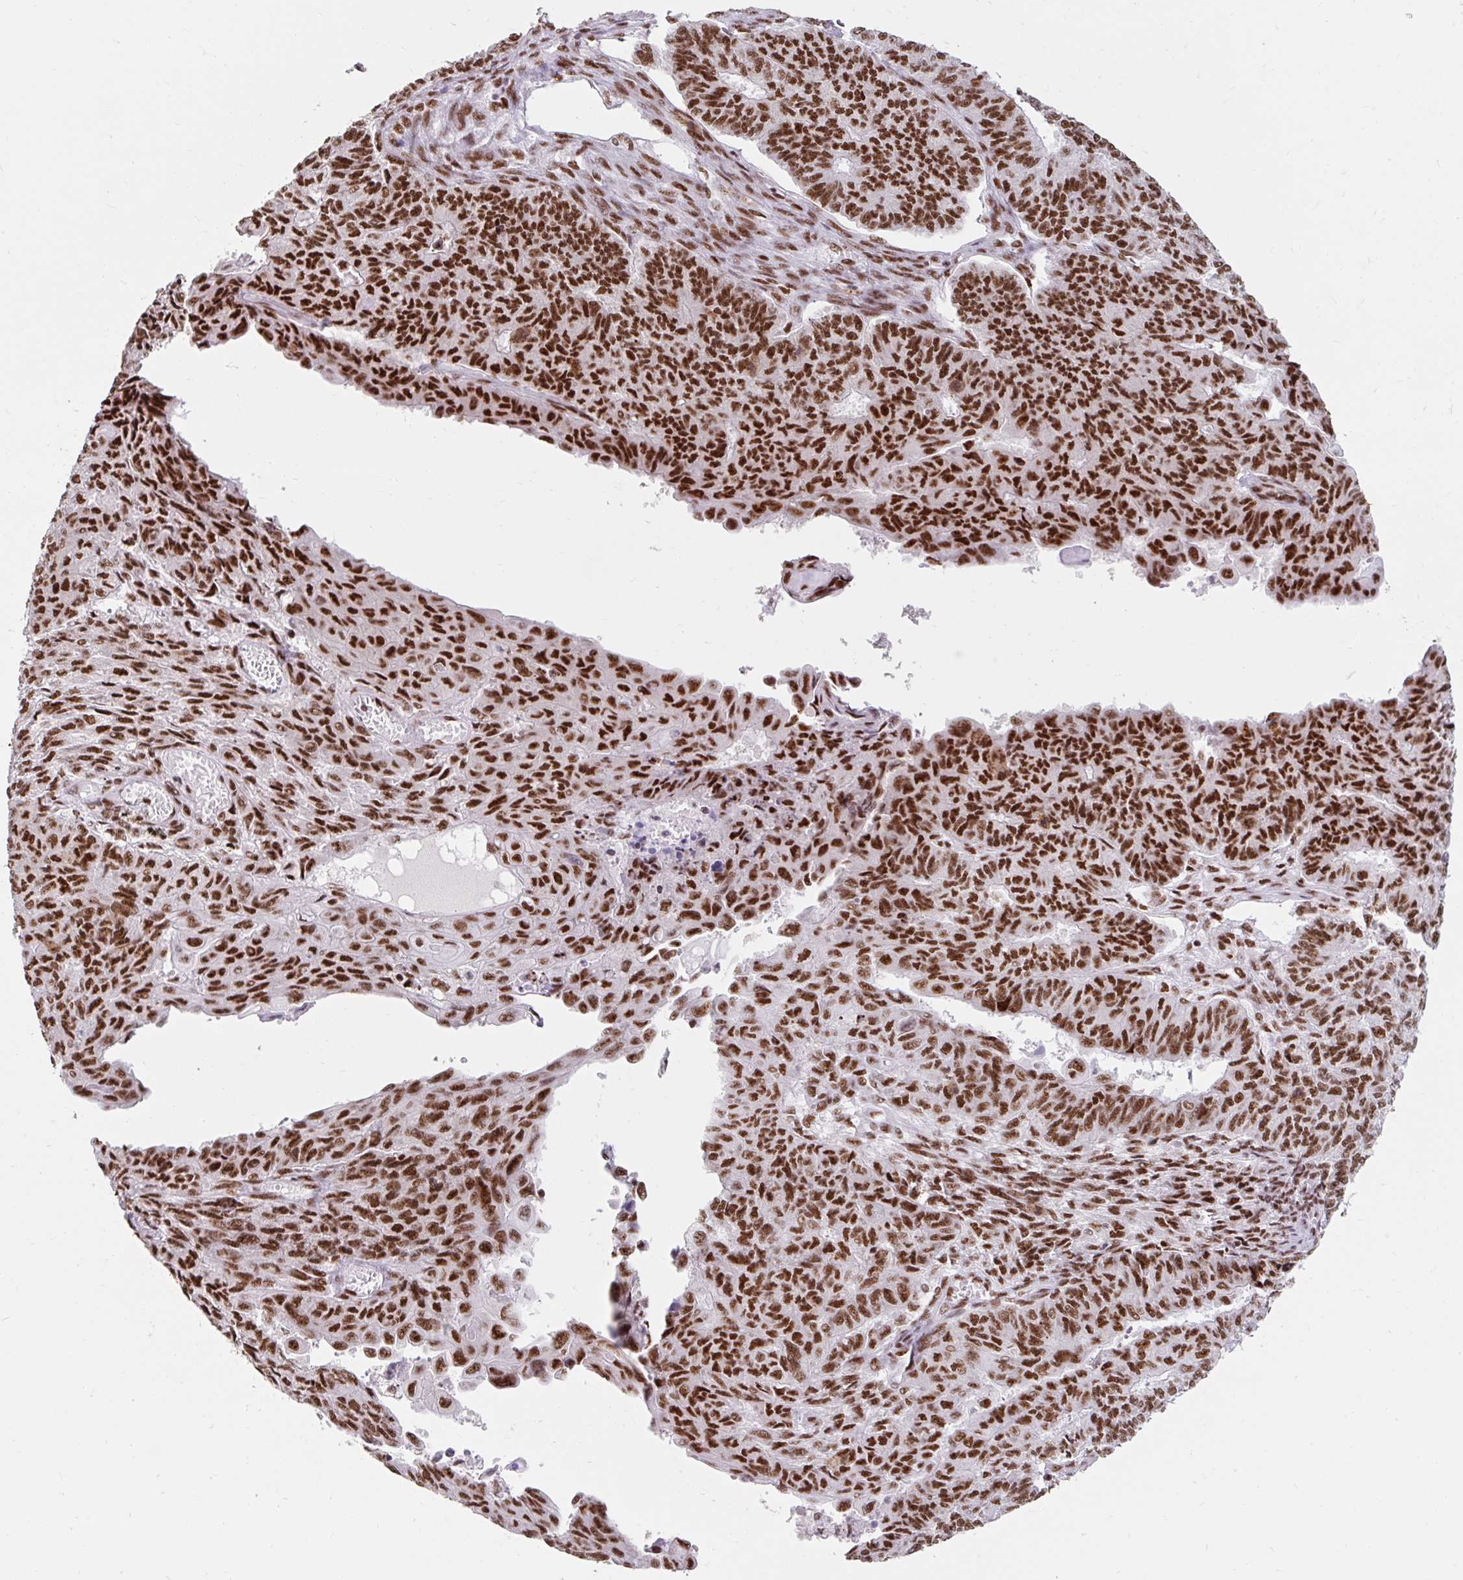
{"staining": {"intensity": "strong", "quantity": ">75%", "location": "nuclear"}, "tissue": "endometrial cancer", "cell_type": "Tumor cells", "image_type": "cancer", "snomed": [{"axis": "morphology", "description": "Adenocarcinoma, NOS"}, {"axis": "topography", "description": "Endometrium"}], "caption": "Strong nuclear expression is seen in approximately >75% of tumor cells in endometrial cancer. The protein of interest is stained brown, and the nuclei are stained in blue (DAB (3,3'-diaminobenzidine) IHC with brightfield microscopy, high magnification).", "gene": "SRSF10", "patient": {"sex": "female", "age": 32}}